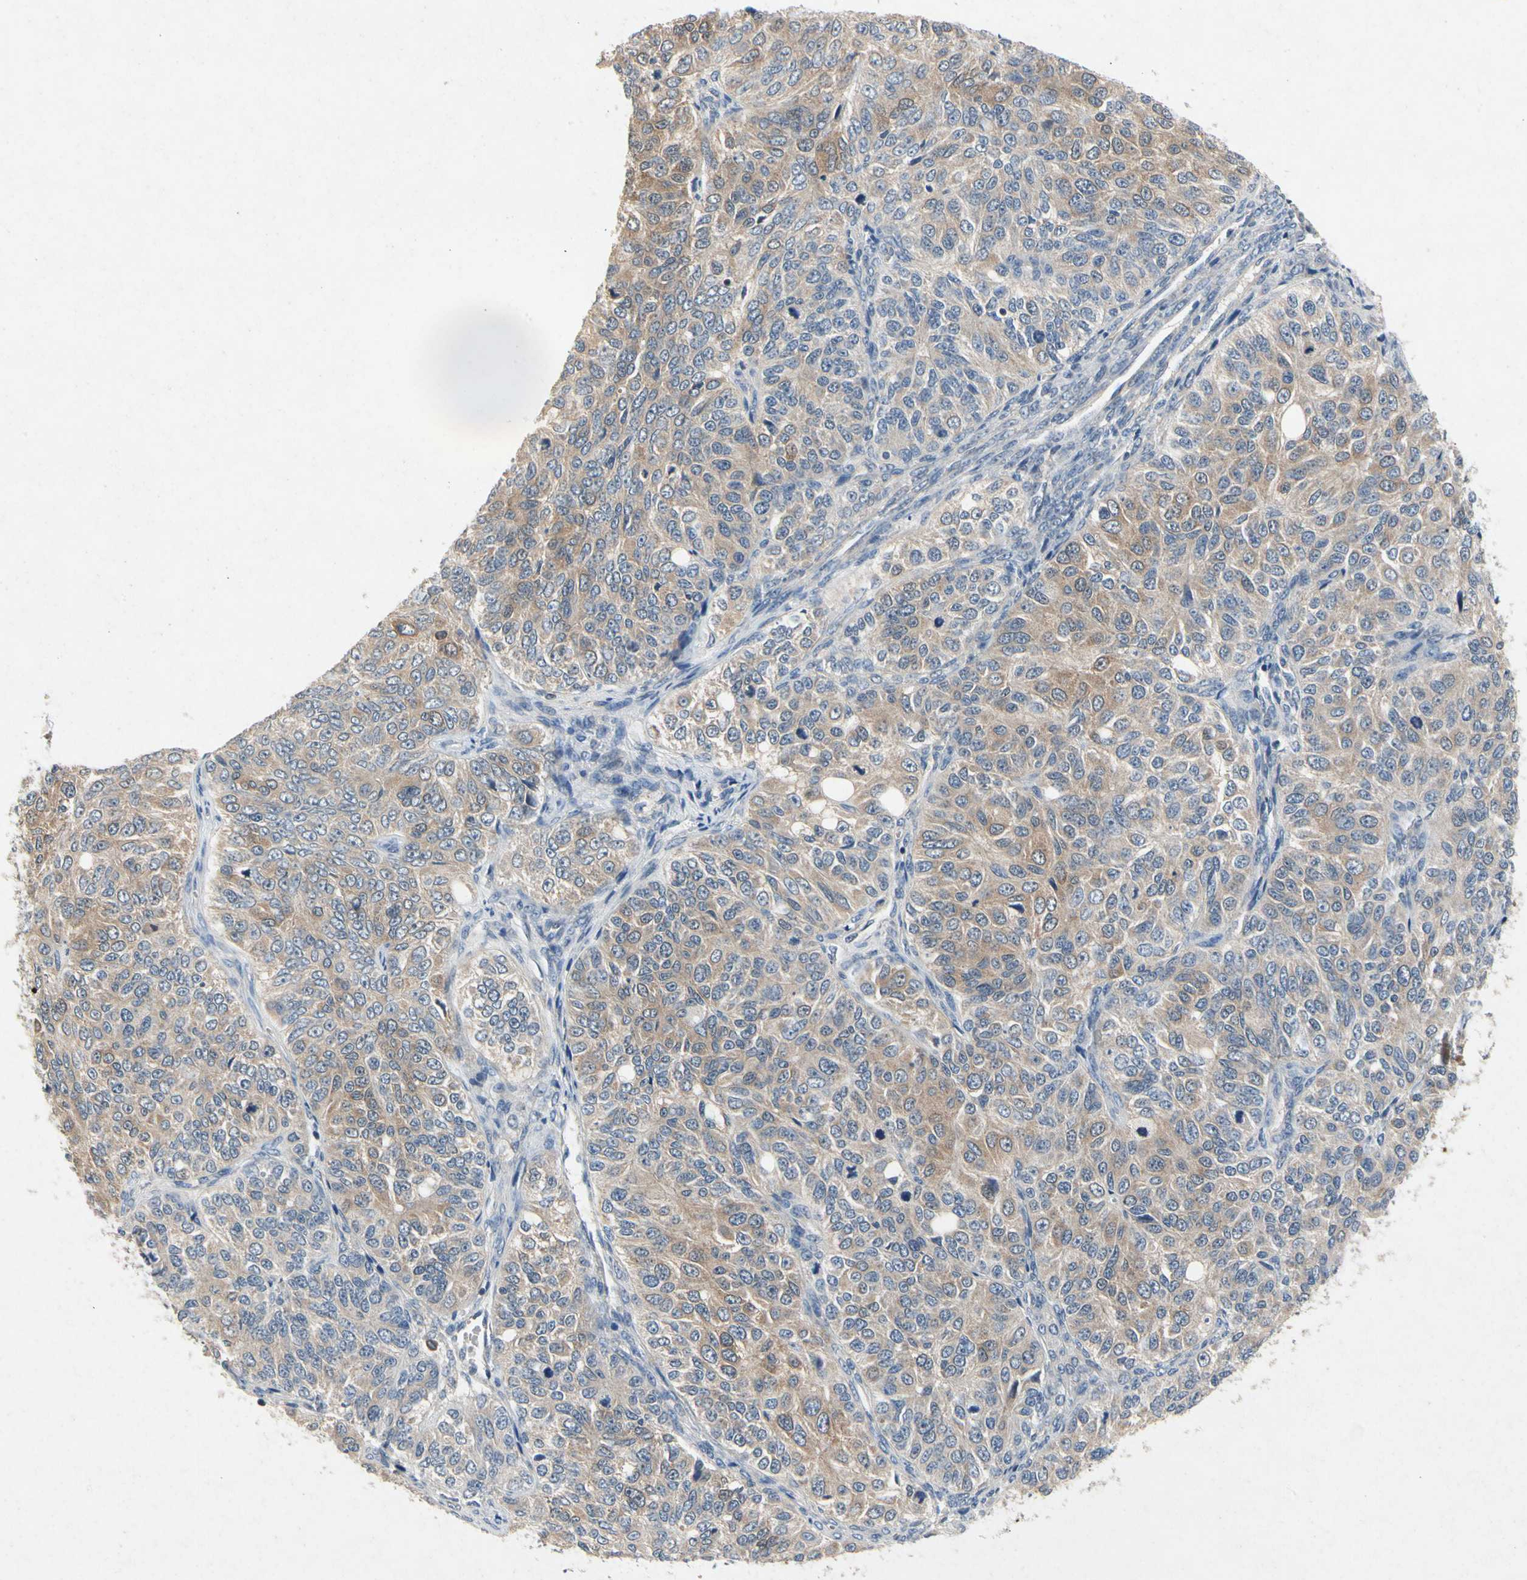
{"staining": {"intensity": "moderate", "quantity": "25%-75%", "location": "cytoplasmic/membranous"}, "tissue": "ovarian cancer", "cell_type": "Tumor cells", "image_type": "cancer", "snomed": [{"axis": "morphology", "description": "Carcinoma, endometroid"}, {"axis": "topography", "description": "Ovary"}], "caption": "Immunohistochemical staining of ovarian cancer (endometroid carcinoma) reveals medium levels of moderate cytoplasmic/membranous protein staining in approximately 25%-75% of tumor cells.", "gene": "RPS6KA1", "patient": {"sex": "female", "age": 51}}